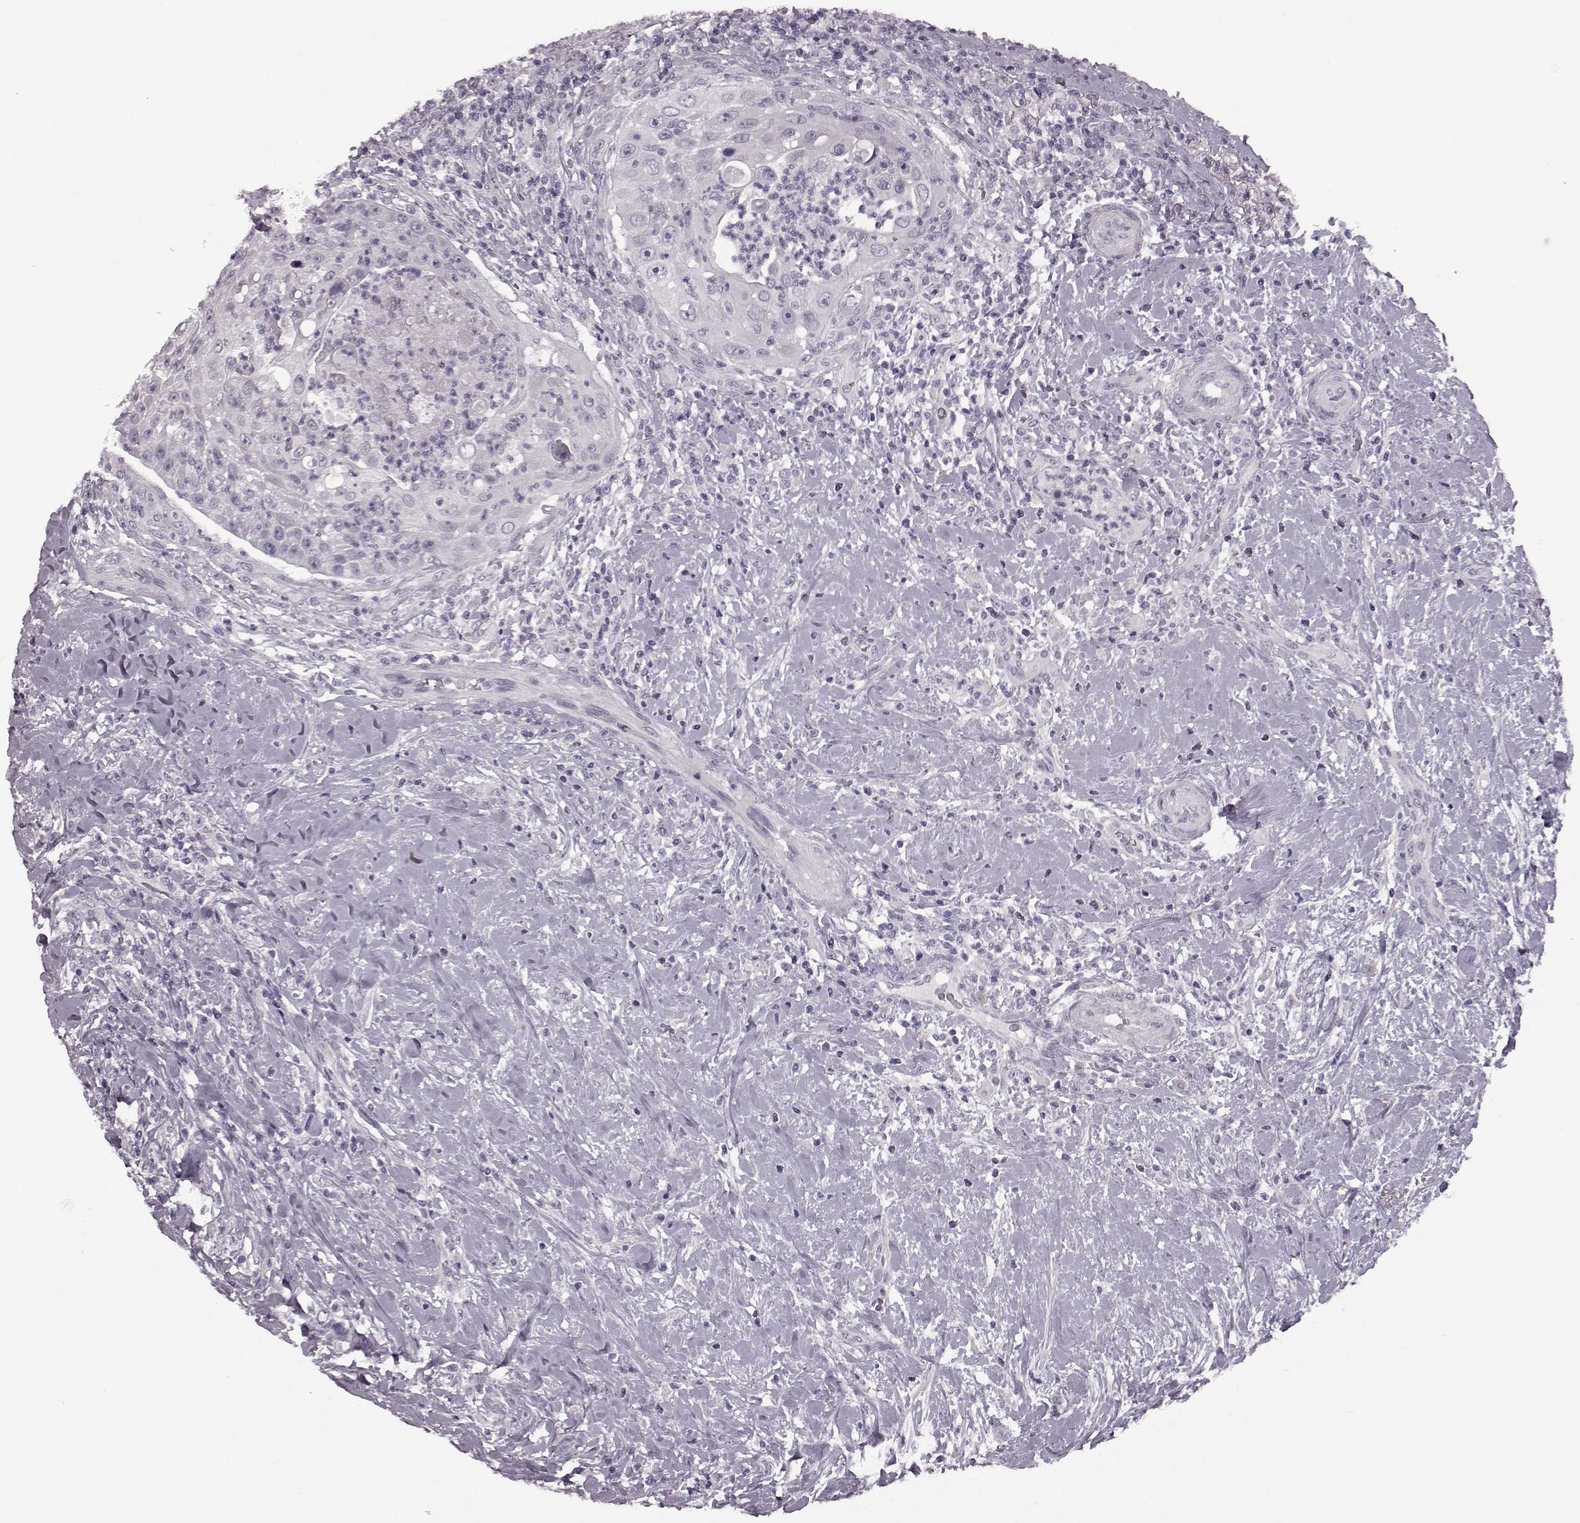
{"staining": {"intensity": "negative", "quantity": "none", "location": "none"}, "tissue": "head and neck cancer", "cell_type": "Tumor cells", "image_type": "cancer", "snomed": [{"axis": "morphology", "description": "Squamous cell carcinoma, NOS"}, {"axis": "topography", "description": "Head-Neck"}], "caption": "Tumor cells show no significant protein expression in head and neck squamous cell carcinoma. (DAB IHC, high magnification).", "gene": "SEMG2", "patient": {"sex": "male", "age": 69}}